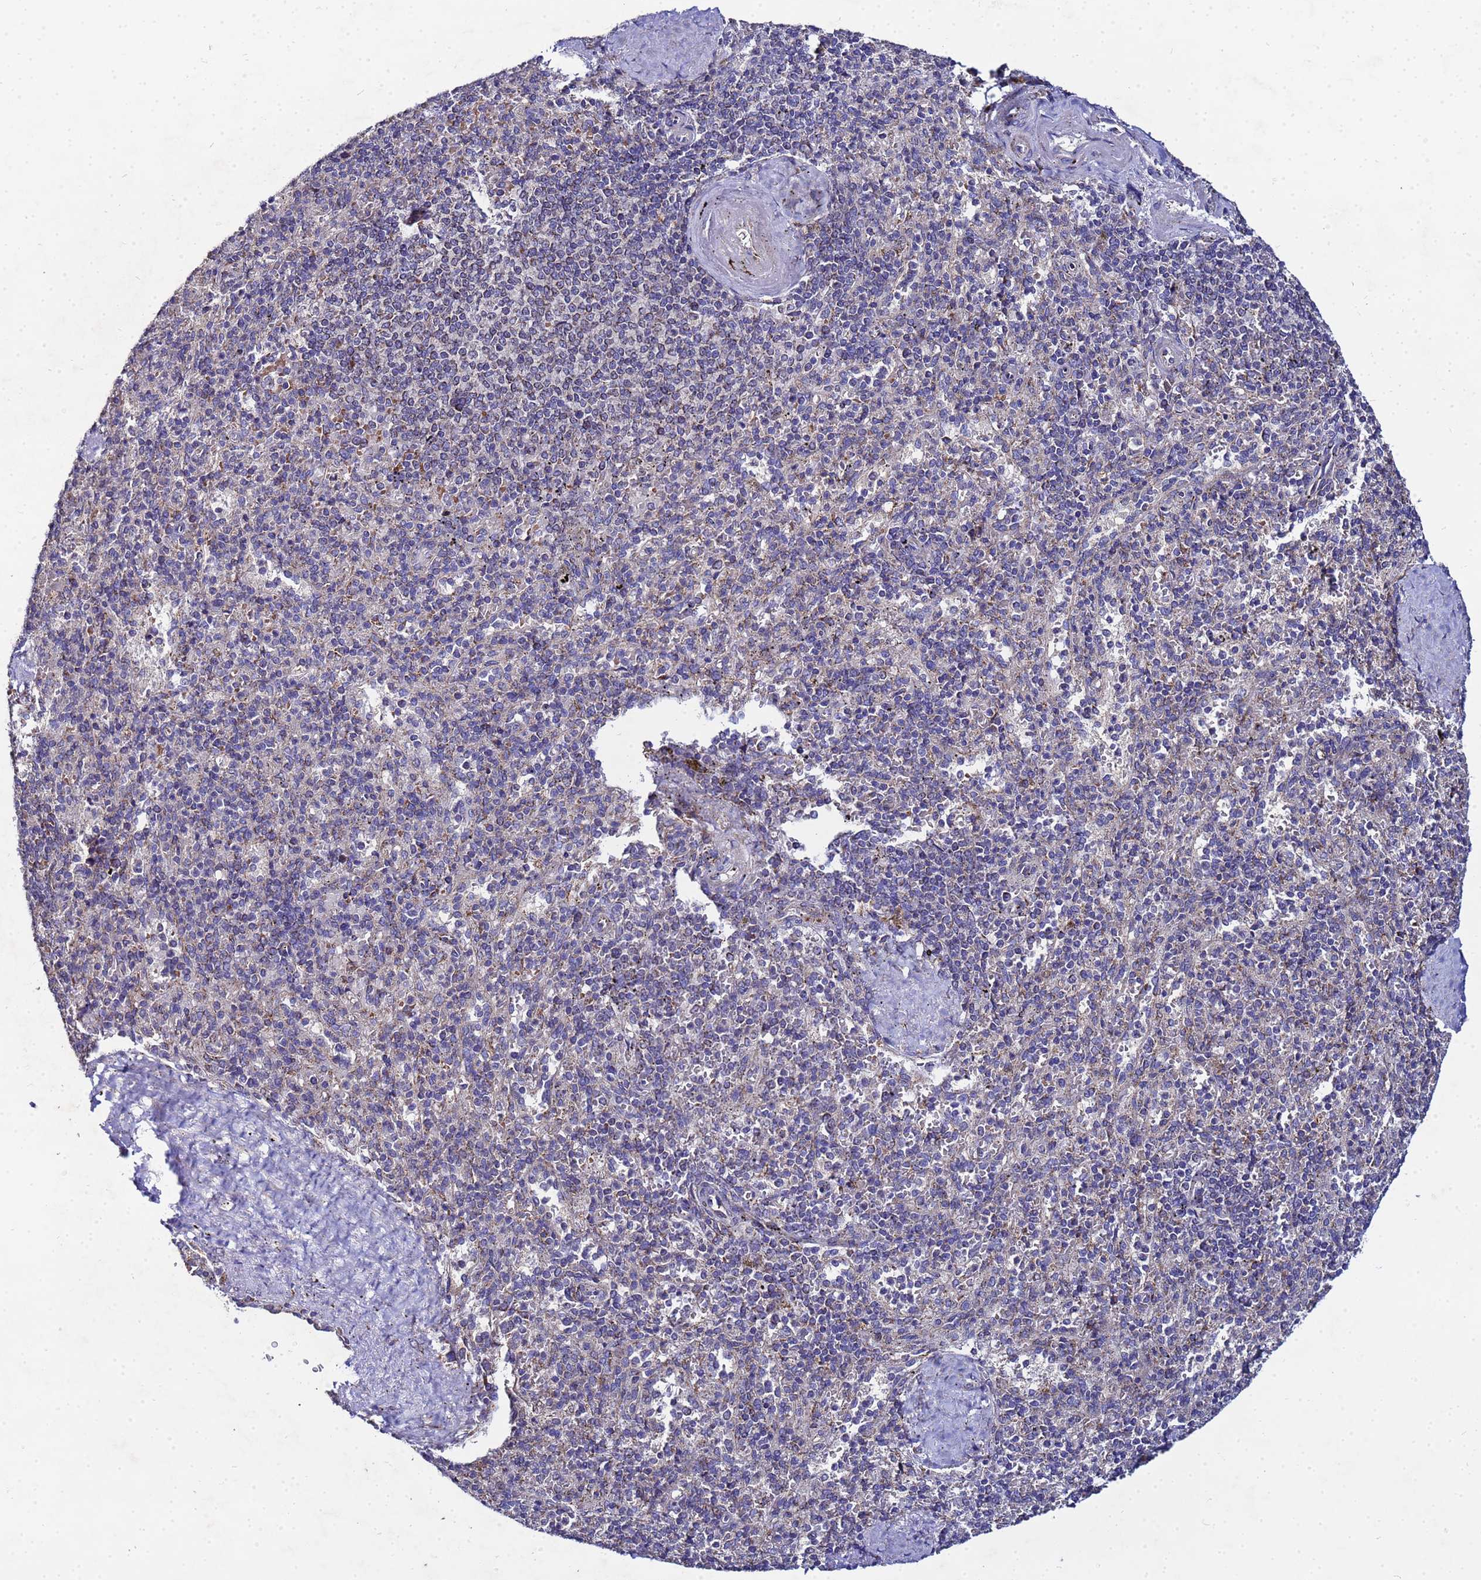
{"staining": {"intensity": "negative", "quantity": "none", "location": "none"}, "tissue": "spleen", "cell_type": "Cells in red pulp", "image_type": "normal", "snomed": [{"axis": "morphology", "description": "Normal tissue, NOS"}, {"axis": "topography", "description": "Spleen"}], "caption": "Immunohistochemical staining of unremarkable human spleen exhibits no significant expression in cells in red pulp.", "gene": "FAHD2A", "patient": {"sex": "male", "age": 82}}